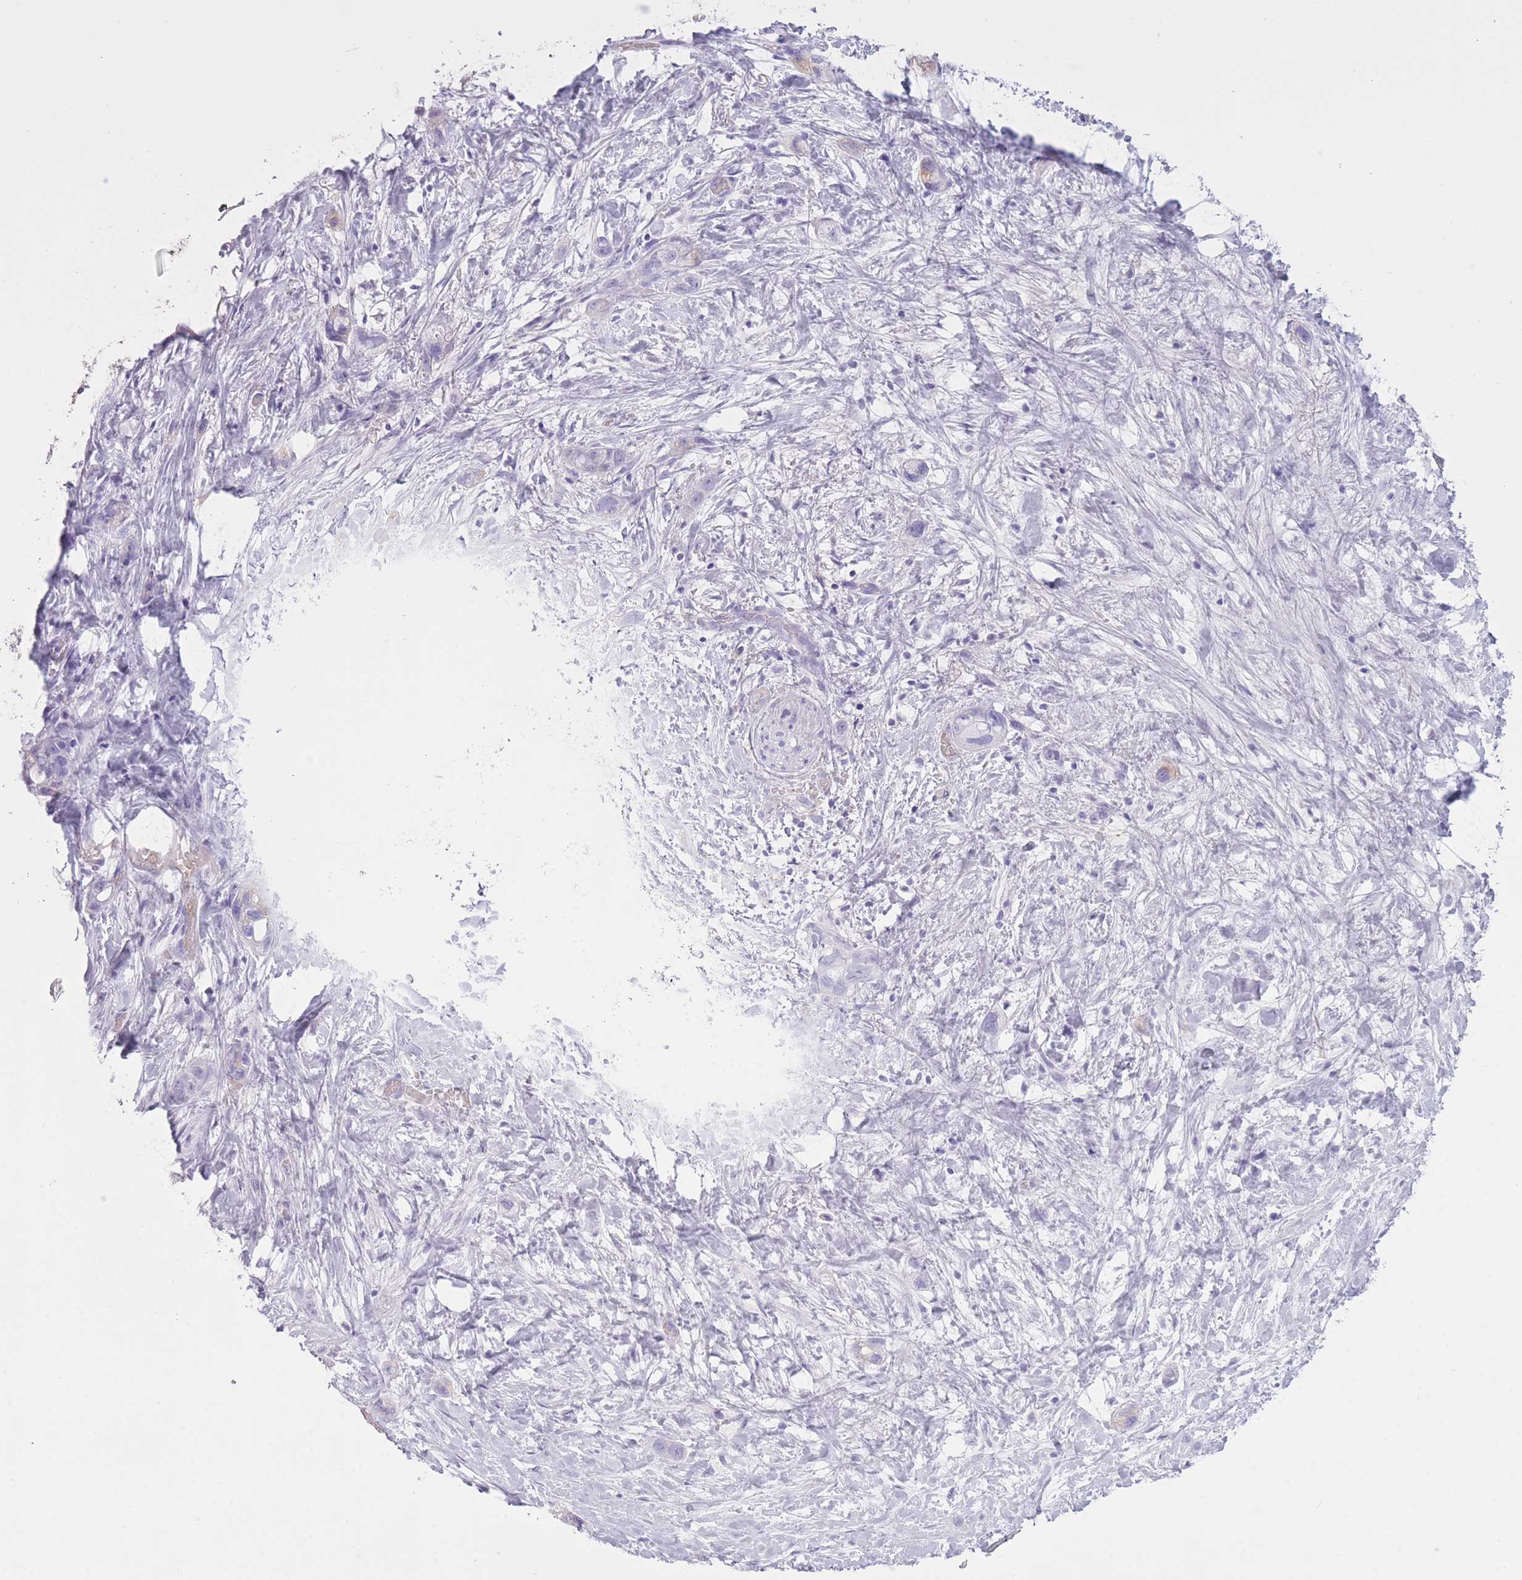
{"staining": {"intensity": "negative", "quantity": "none", "location": "none"}, "tissue": "stomach cancer", "cell_type": "Tumor cells", "image_type": "cancer", "snomed": [{"axis": "morphology", "description": "Adenocarcinoma, NOS"}, {"axis": "topography", "description": "Stomach"}, {"axis": "topography", "description": "Stomach, lower"}], "caption": "Immunohistochemistry photomicrograph of stomach cancer (adenocarcinoma) stained for a protein (brown), which shows no staining in tumor cells.", "gene": "AP3S2", "patient": {"sex": "female", "age": 48}}